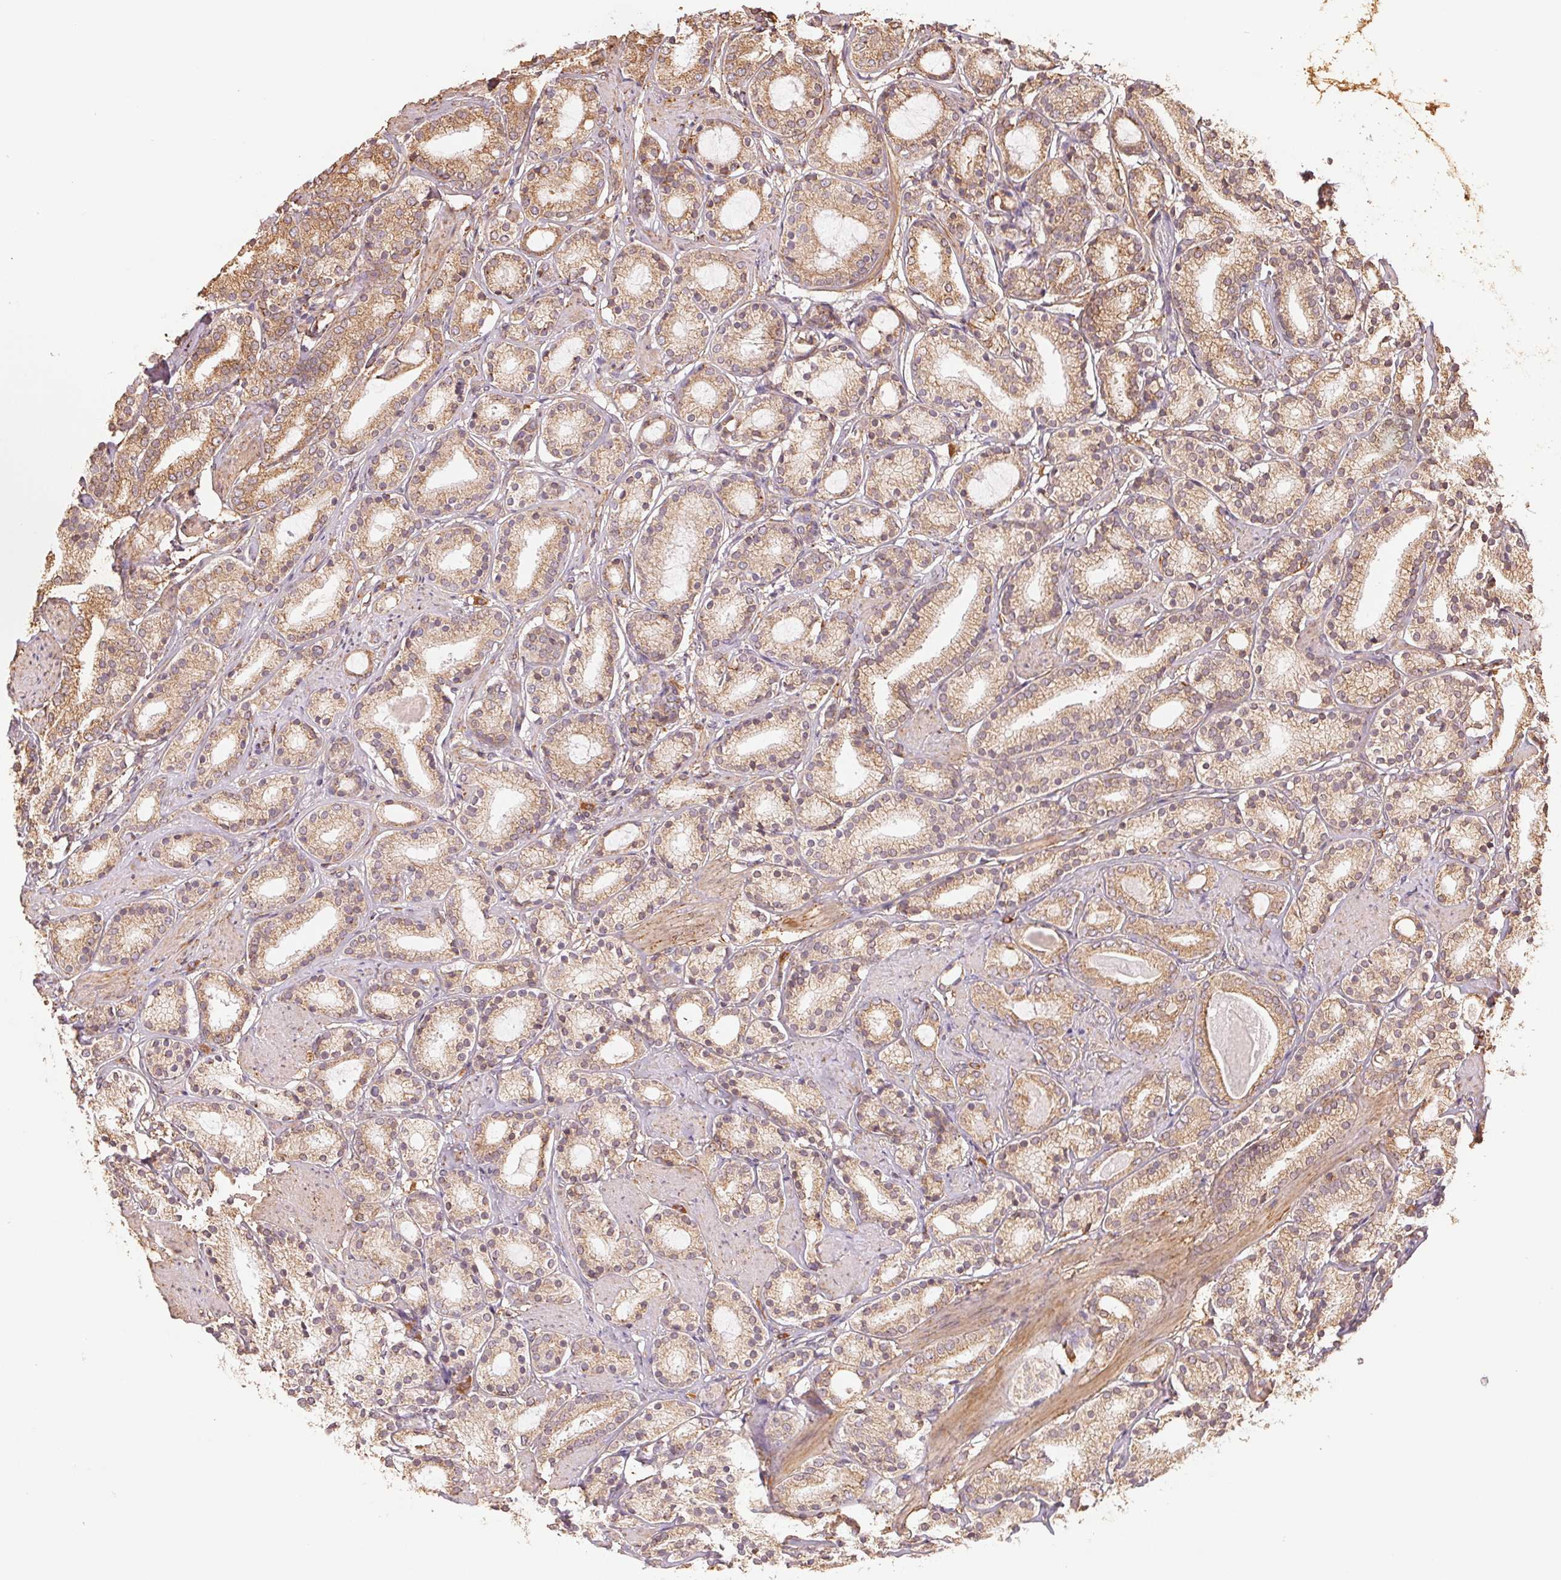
{"staining": {"intensity": "weak", "quantity": ">75%", "location": "cytoplasmic/membranous"}, "tissue": "prostate cancer", "cell_type": "Tumor cells", "image_type": "cancer", "snomed": [{"axis": "morphology", "description": "Adenocarcinoma, High grade"}, {"axis": "topography", "description": "Prostate"}], "caption": "There is low levels of weak cytoplasmic/membranous expression in tumor cells of prostate cancer, as demonstrated by immunohistochemical staining (brown color).", "gene": "C6orf163", "patient": {"sex": "male", "age": 63}}